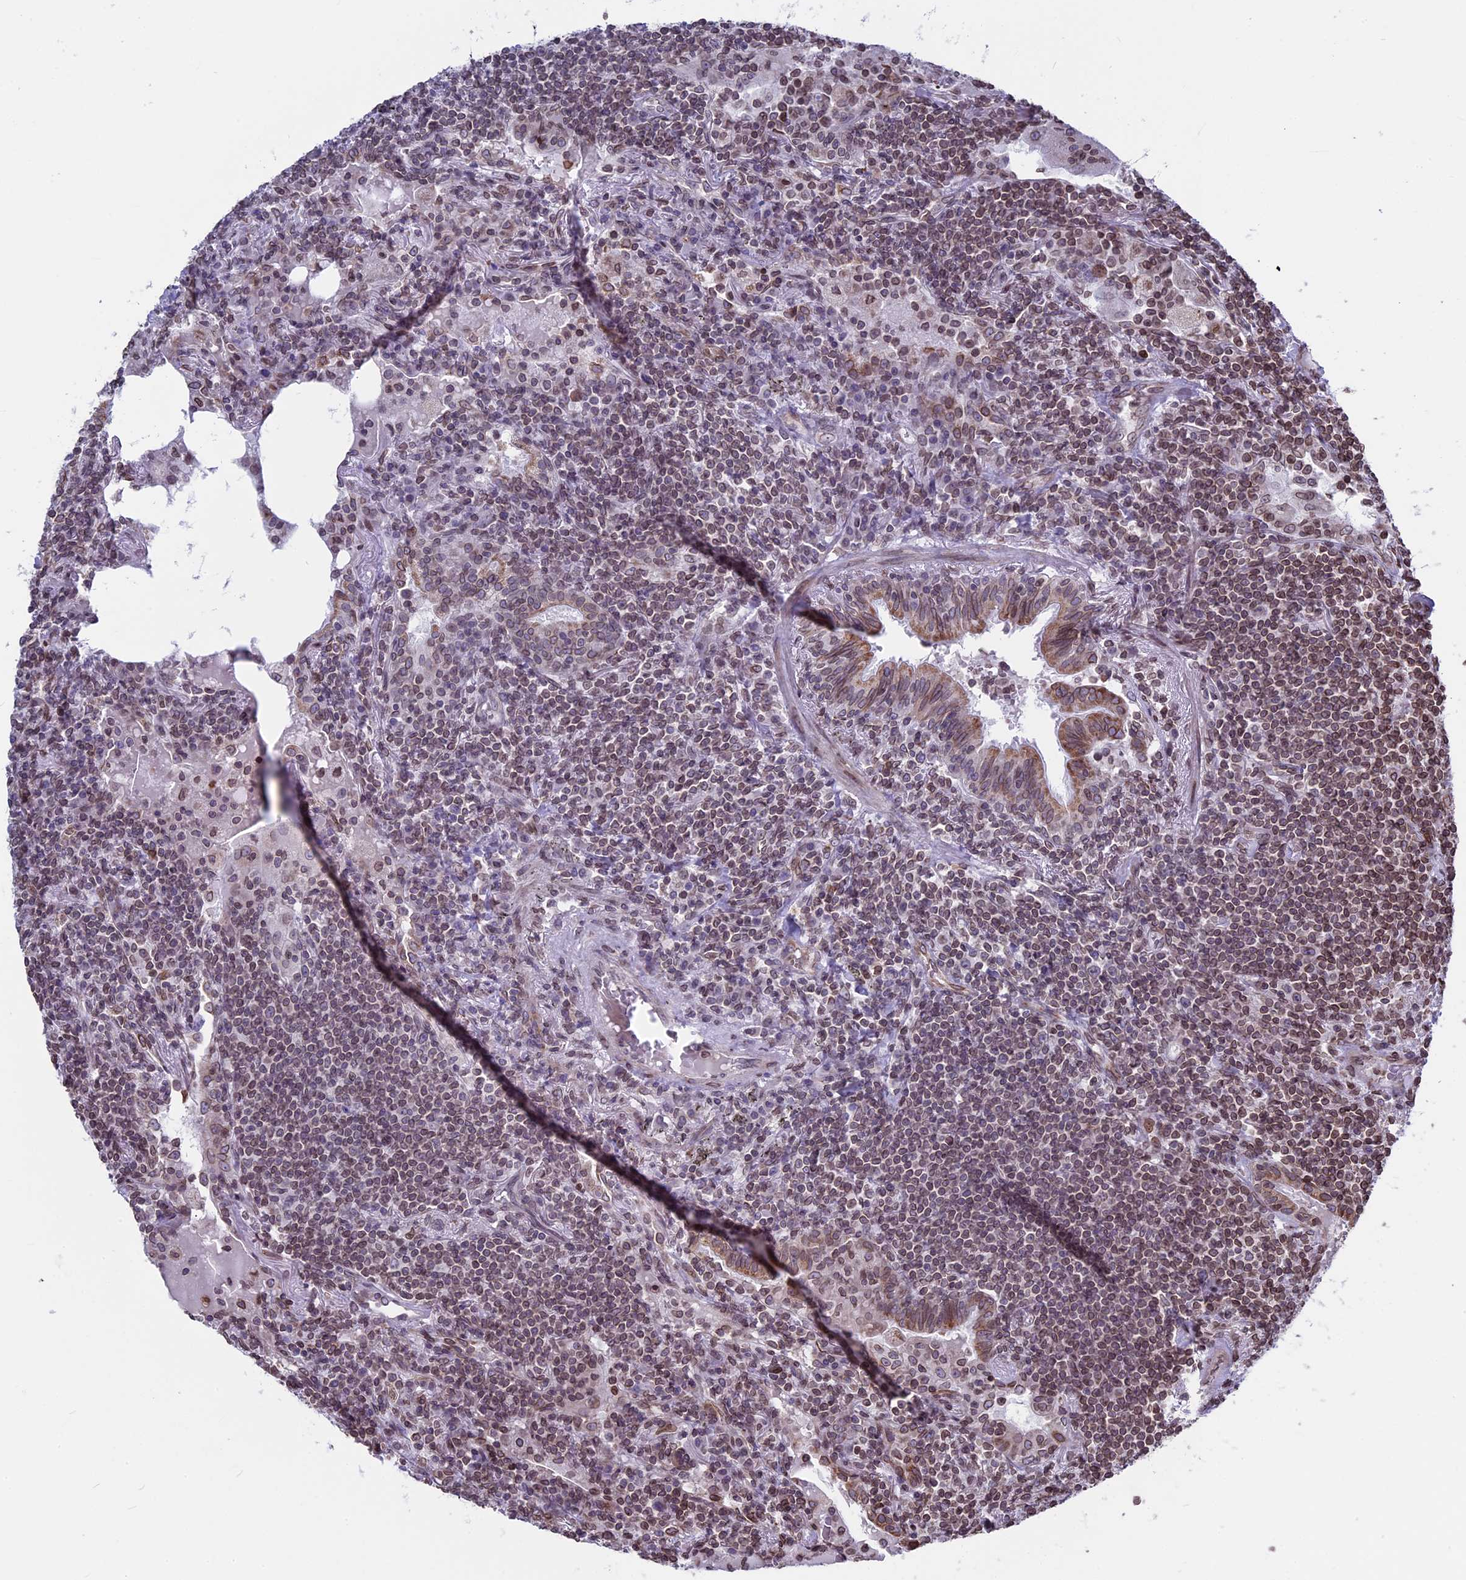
{"staining": {"intensity": "moderate", "quantity": ">75%", "location": "cytoplasmic/membranous,nuclear"}, "tissue": "lymphoma", "cell_type": "Tumor cells", "image_type": "cancer", "snomed": [{"axis": "morphology", "description": "Malignant lymphoma, non-Hodgkin's type, Low grade"}, {"axis": "topography", "description": "Lung"}], "caption": "Immunohistochemical staining of malignant lymphoma, non-Hodgkin's type (low-grade) demonstrates medium levels of moderate cytoplasmic/membranous and nuclear protein expression in approximately >75% of tumor cells.", "gene": "PTCHD4", "patient": {"sex": "female", "age": 71}}